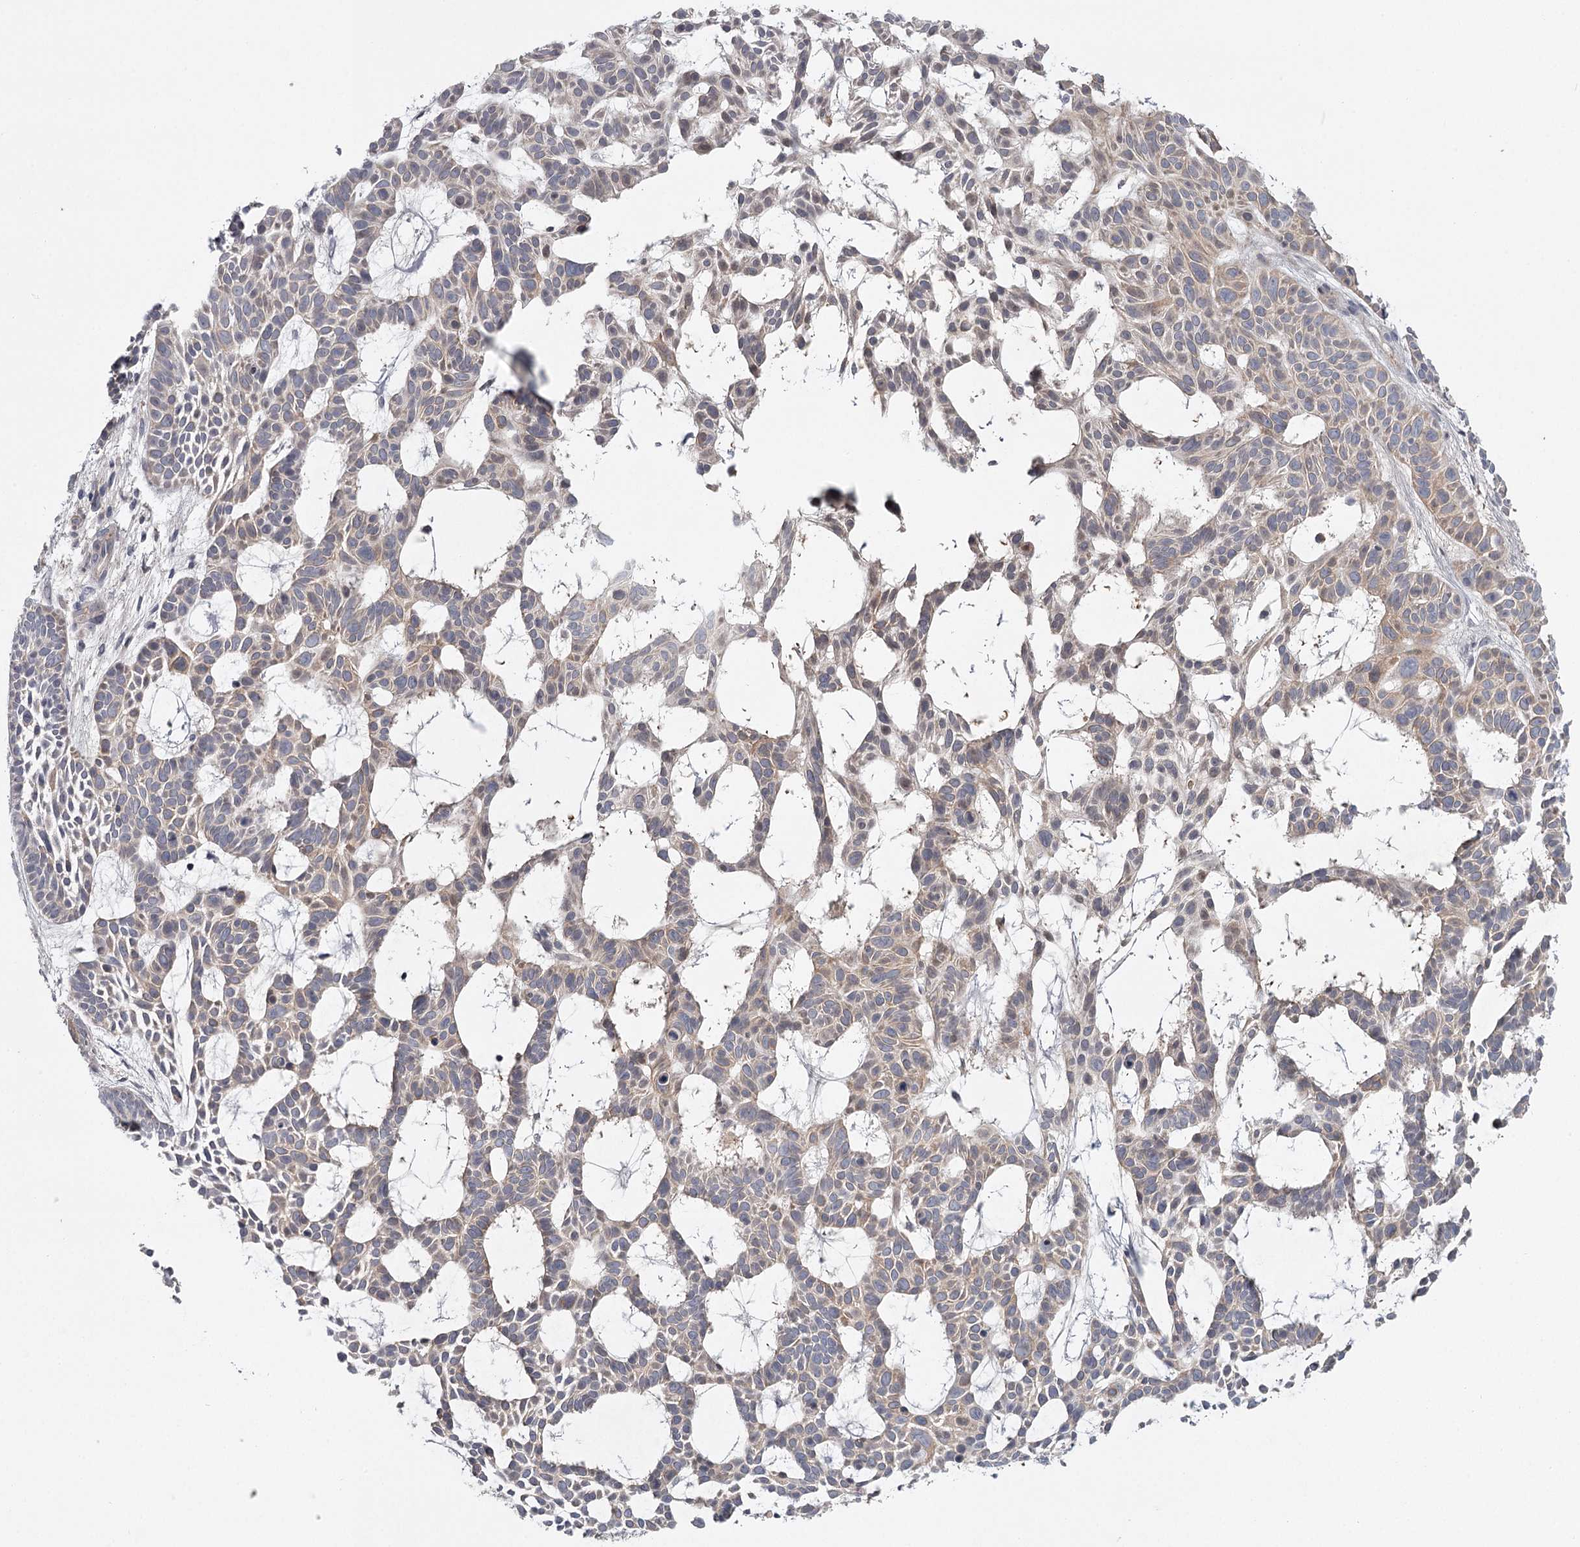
{"staining": {"intensity": "weak", "quantity": "<25%", "location": "cytoplasmic/membranous"}, "tissue": "skin cancer", "cell_type": "Tumor cells", "image_type": "cancer", "snomed": [{"axis": "morphology", "description": "Basal cell carcinoma"}, {"axis": "topography", "description": "Skin"}], "caption": "IHC of human skin basal cell carcinoma demonstrates no expression in tumor cells.", "gene": "DHRS9", "patient": {"sex": "male", "age": 89}}